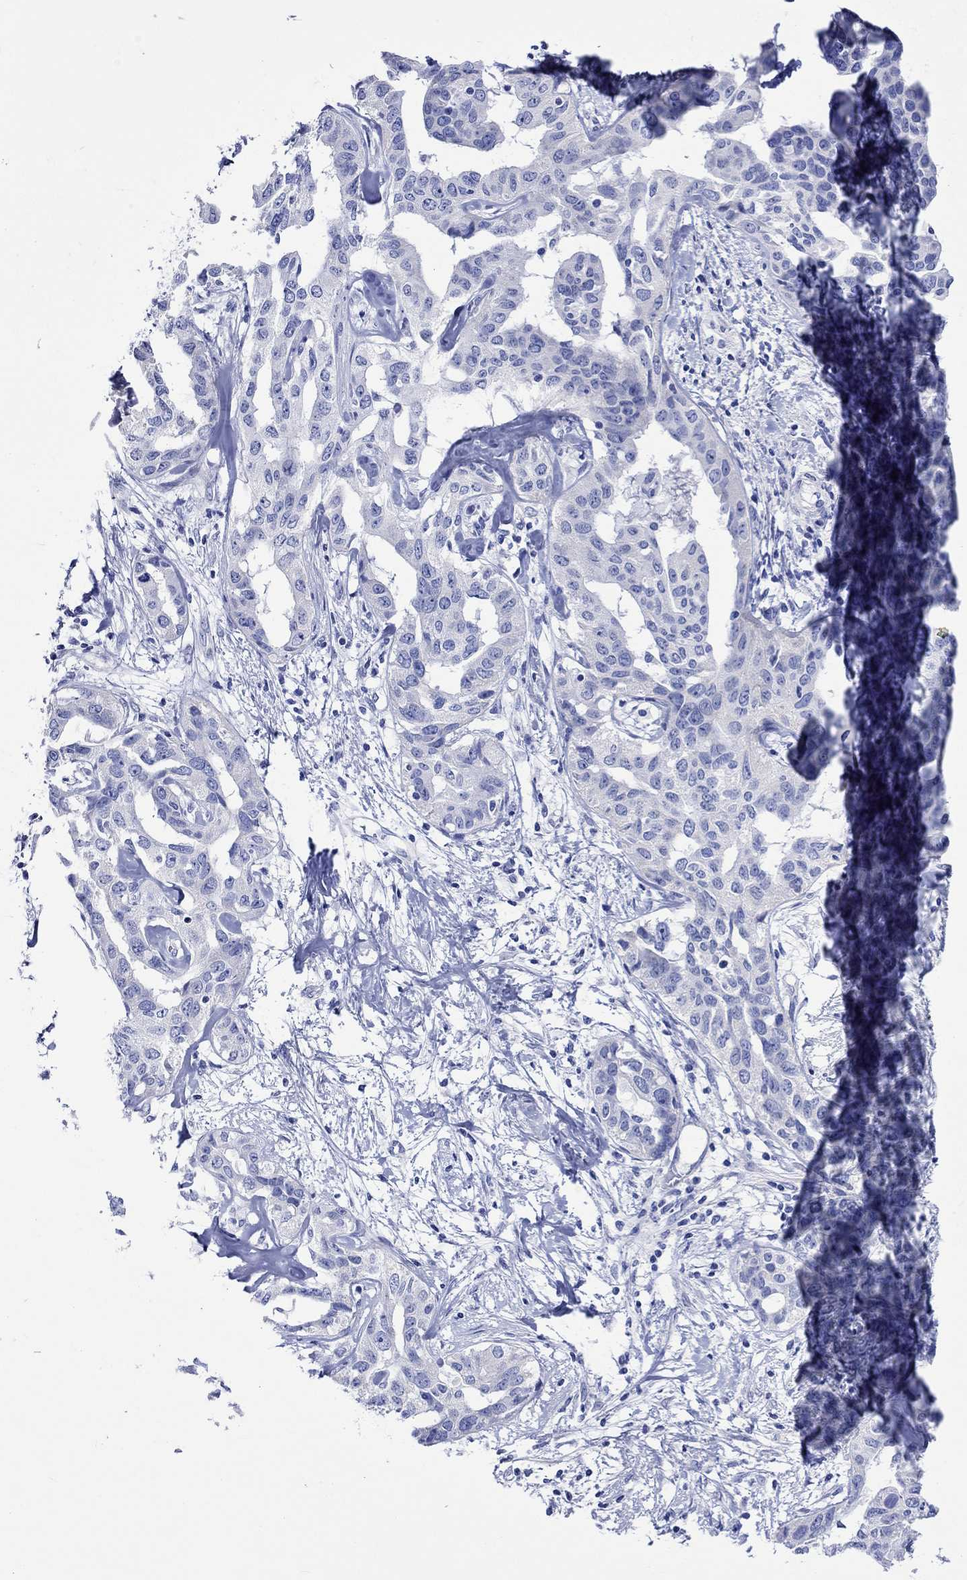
{"staining": {"intensity": "negative", "quantity": "none", "location": "none"}, "tissue": "liver cancer", "cell_type": "Tumor cells", "image_type": "cancer", "snomed": [{"axis": "morphology", "description": "Cholangiocarcinoma"}, {"axis": "topography", "description": "Liver"}], "caption": "Immunohistochemistry histopathology image of liver cancer (cholangiocarcinoma) stained for a protein (brown), which displays no expression in tumor cells.", "gene": "HARBI1", "patient": {"sex": "male", "age": 59}}